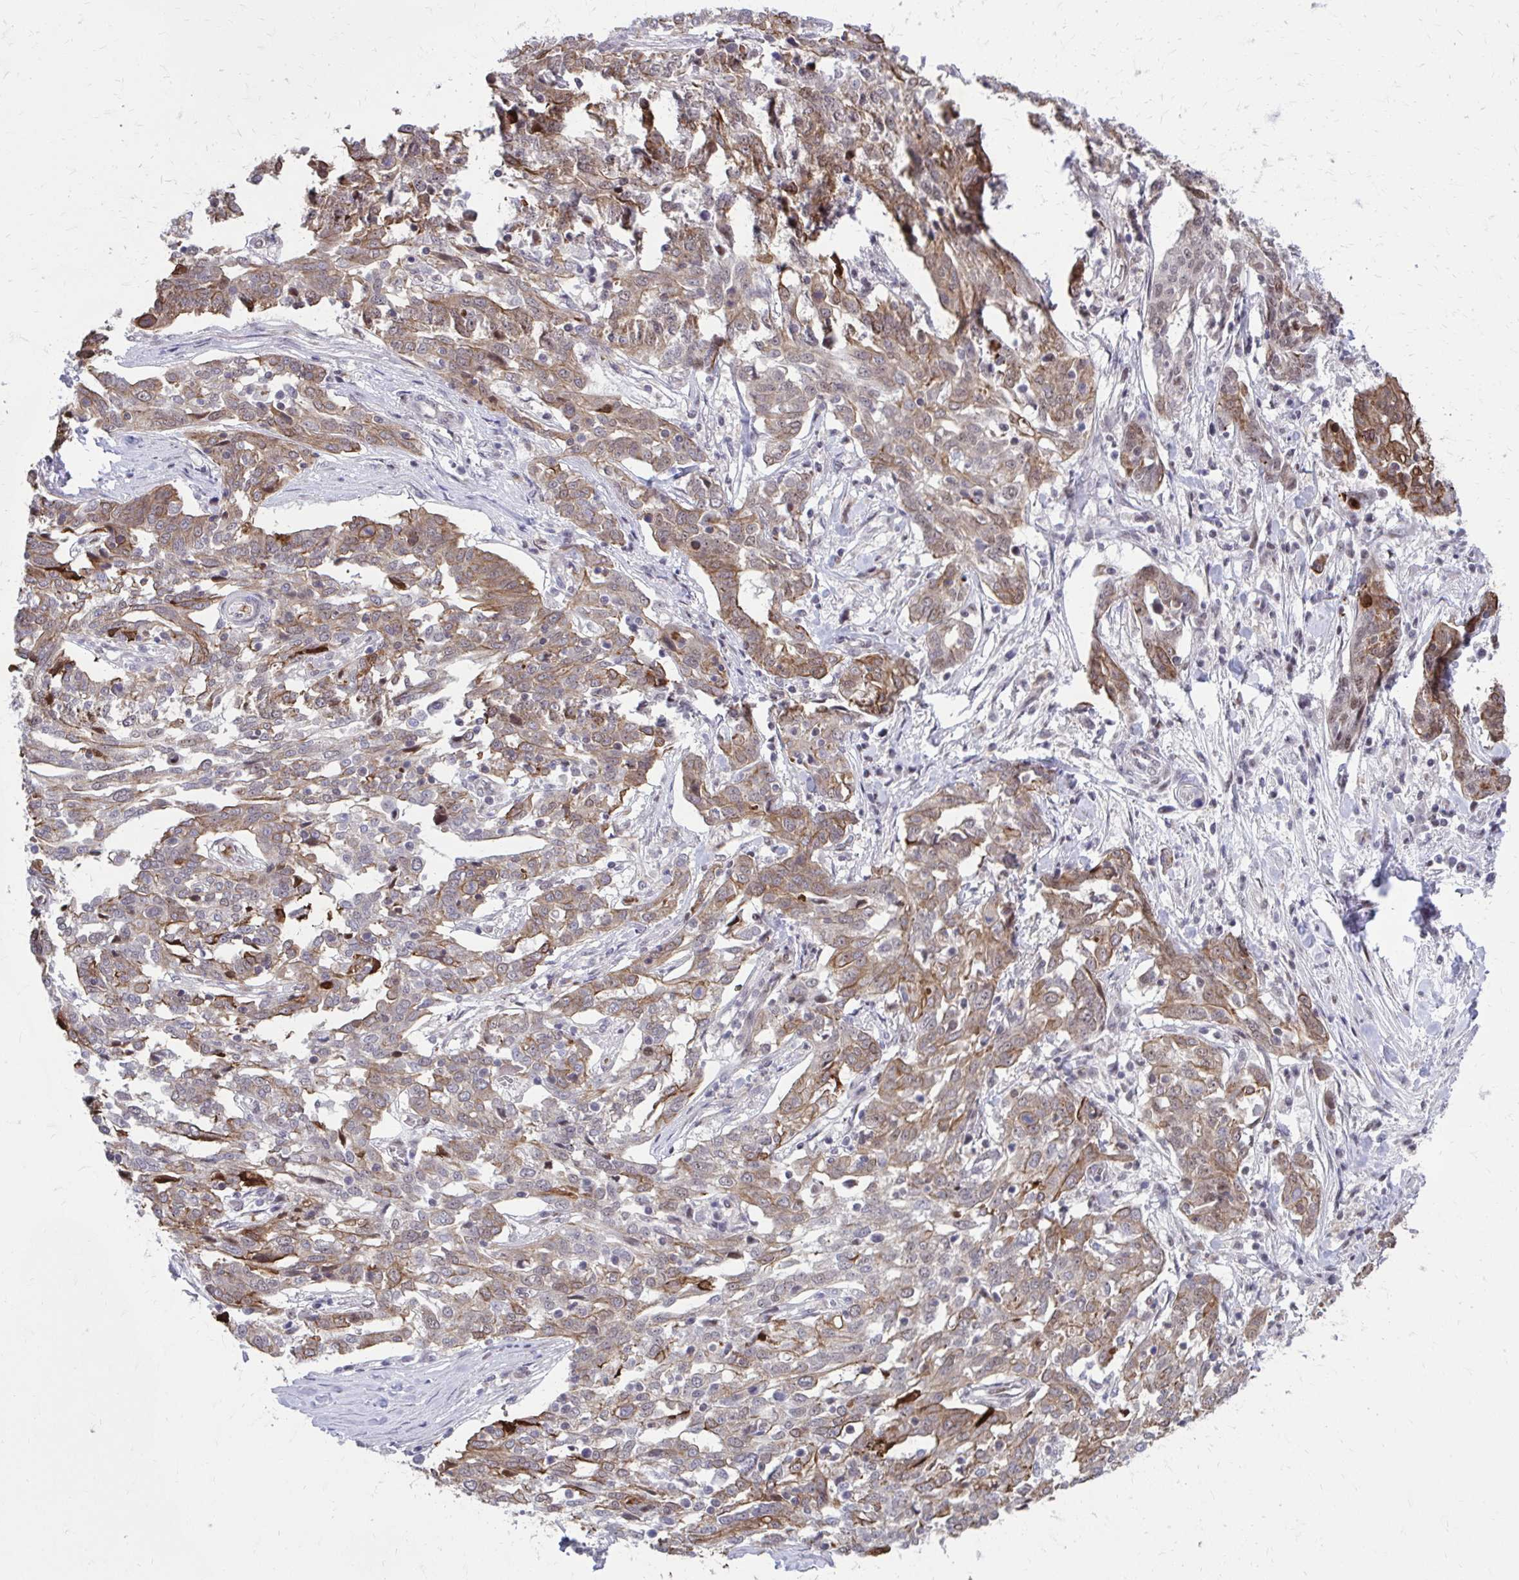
{"staining": {"intensity": "moderate", "quantity": "25%-75%", "location": "cytoplasmic/membranous"}, "tissue": "ovarian cancer", "cell_type": "Tumor cells", "image_type": "cancer", "snomed": [{"axis": "morphology", "description": "Cystadenocarcinoma, serous, NOS"}, {"axis": "topography", "description": "Ovary"}], "caption": "The micrograph shows immunohistochemical staining of ovarian cancer (serous cystadenocarcinoma). There is moderate cytoplasmic/membranous expression is appreciated in approximately 25%-75% of tumor cells.", "gene": "ANKRD30B", "patient": {"sex": "female", "age": 67}}